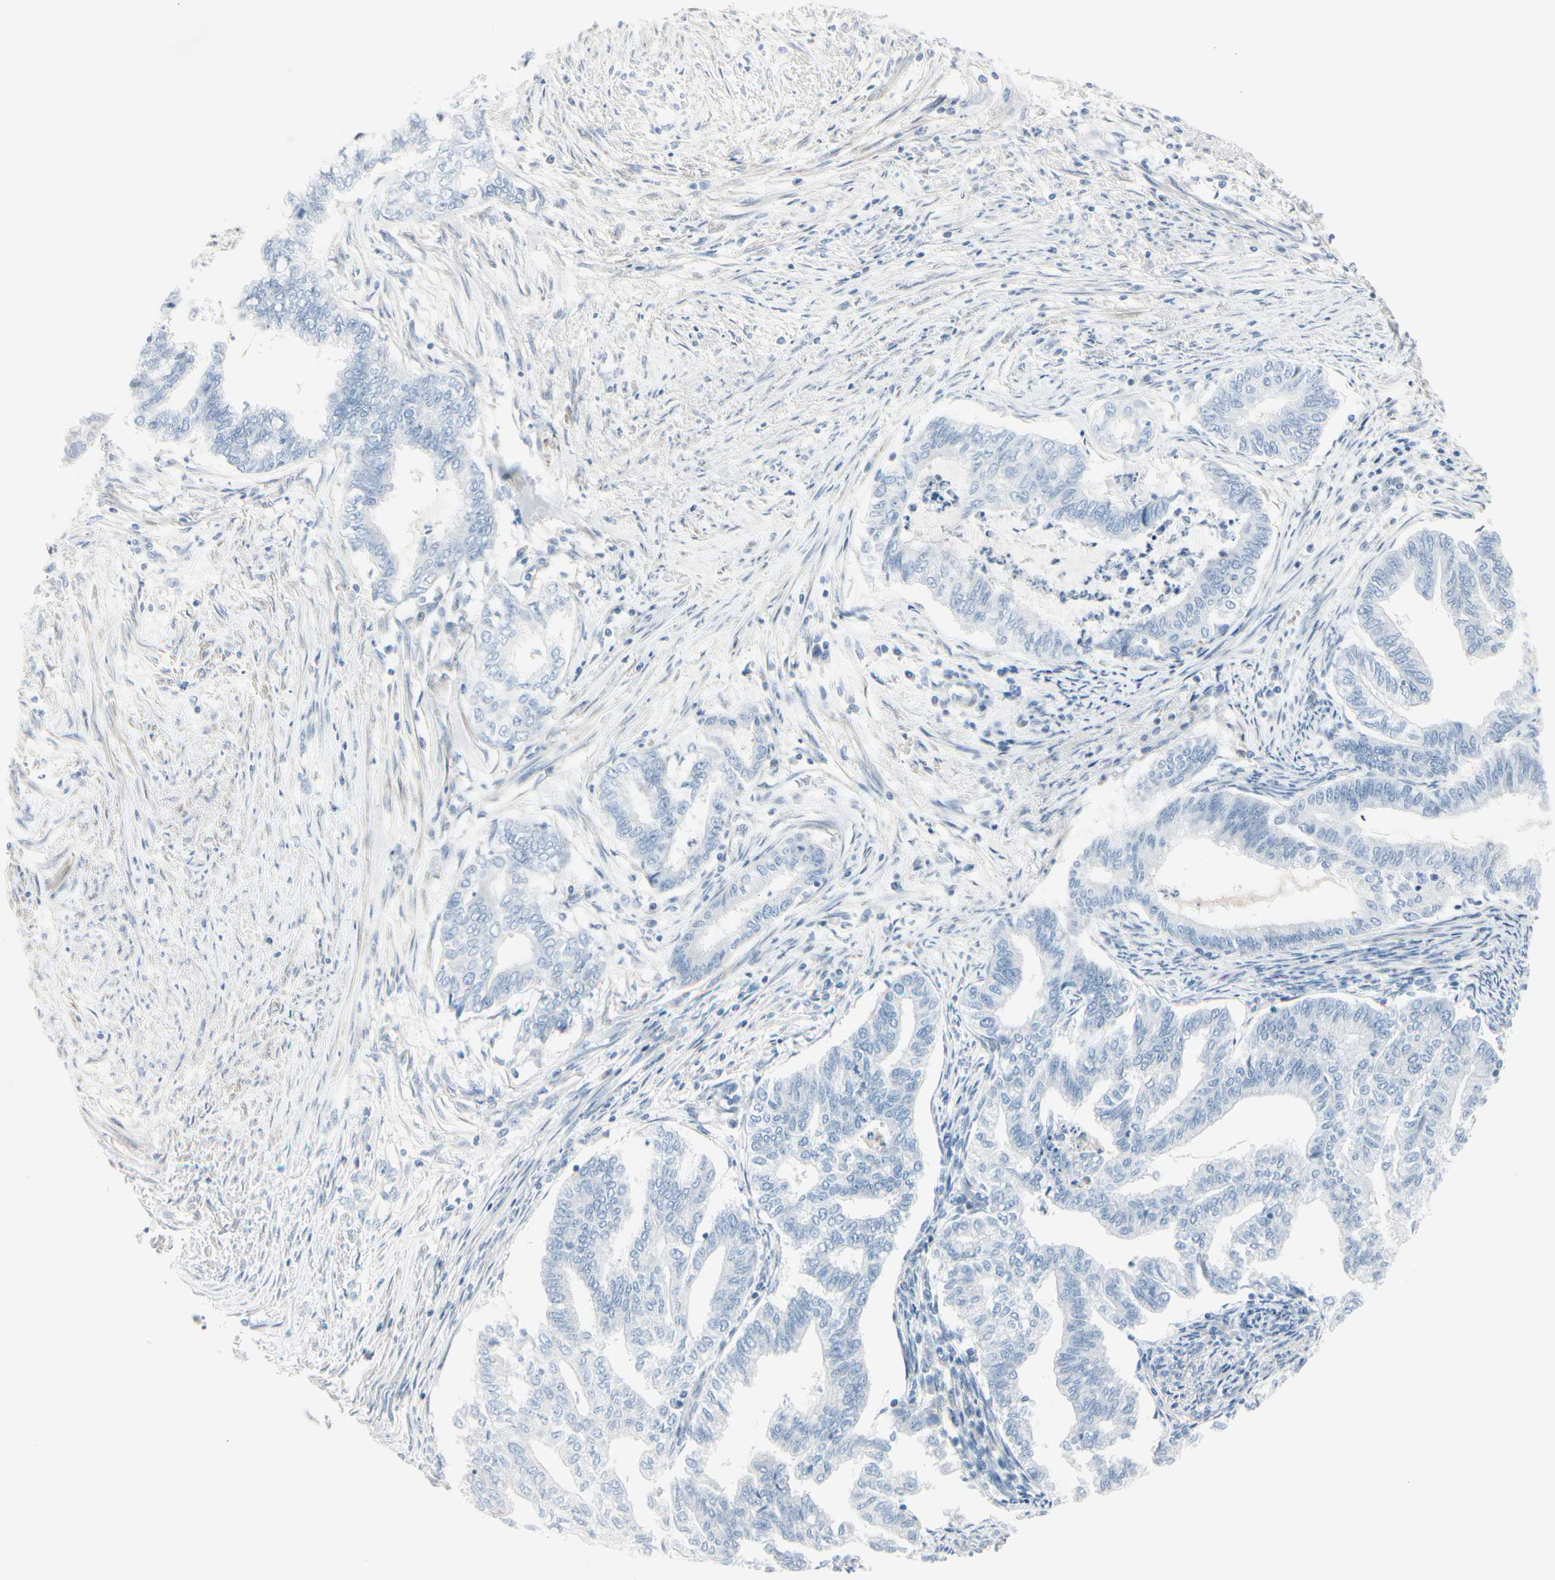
{"staining": {"intensity": "negative", "quantity": "none", "location": "none"}, "tissue": "endometrial cancer", "cell_type": "Tumor cells", "image_type": "cancer", "snomed": [{"axis": "morphology", "description": "Adenocarcinoma, NOS"}, {"axis": "topography", "description": "Endometrium"}], "caption": "Immunohistochemistry (IHC) micrograph of adenocarcinoma (endometrial) stained for a protein (brown), which exhibits no staining in tumor cells.", "gene": "CDHR5", "patient": {"sex": "female", "age": 79}}